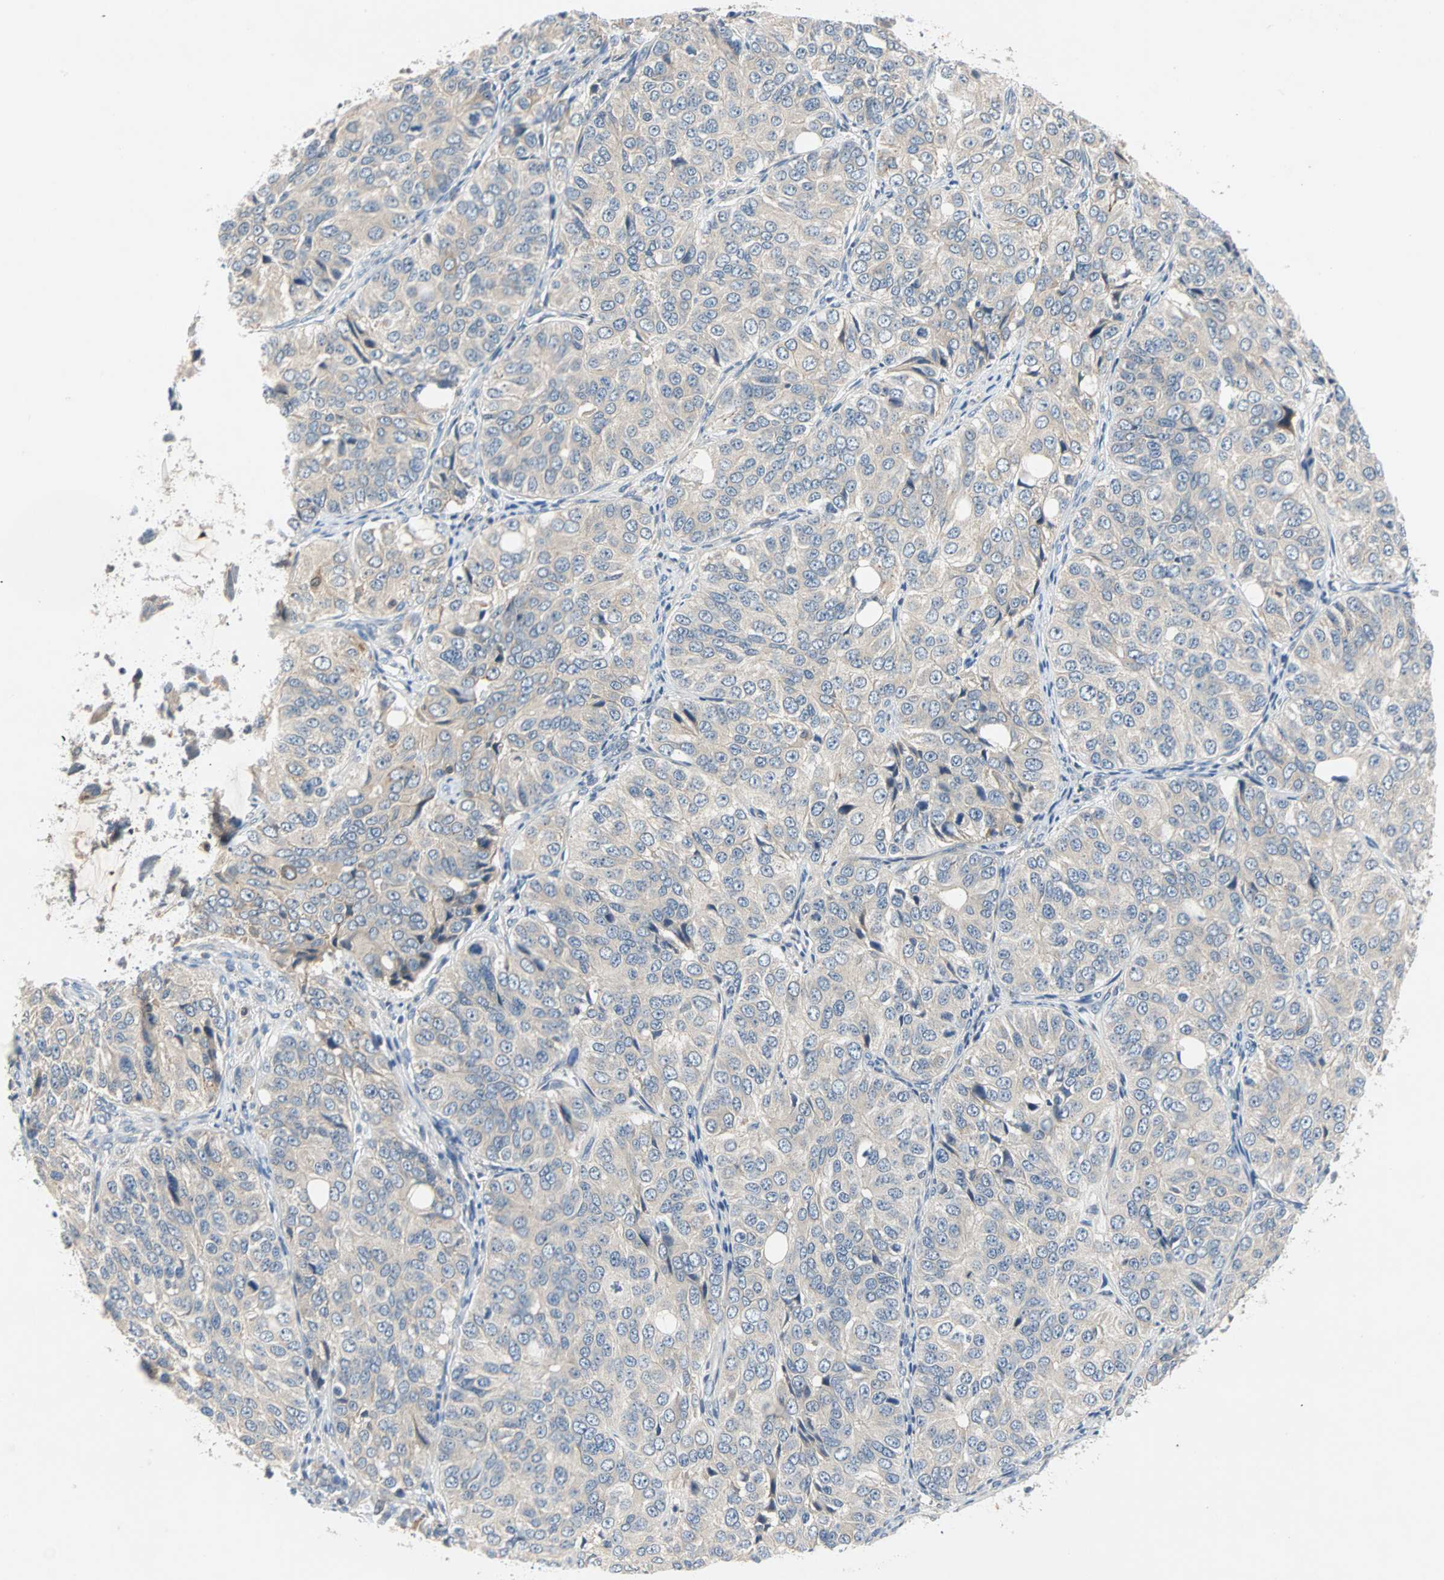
{"staining": {"intensity": "negative", "quantity": "none", "location": "none"}, "tissue": "ovarian cancer", "cell_type": "Tumor cells", "image_type": "cancer", "snomed": [{"axis": "morphology", "description": "Carcinoma, endometroid"}, {"axis": "topography", "description": "Ovary"}], "caption": "Human endometroid carcinoma (ovarian) stained for a protein using immunohistochemistry (IHC) reveals no positivity in tumor cells.", "gene": "MAP4K1", "patient": {"sex": "female", "age": 51}}